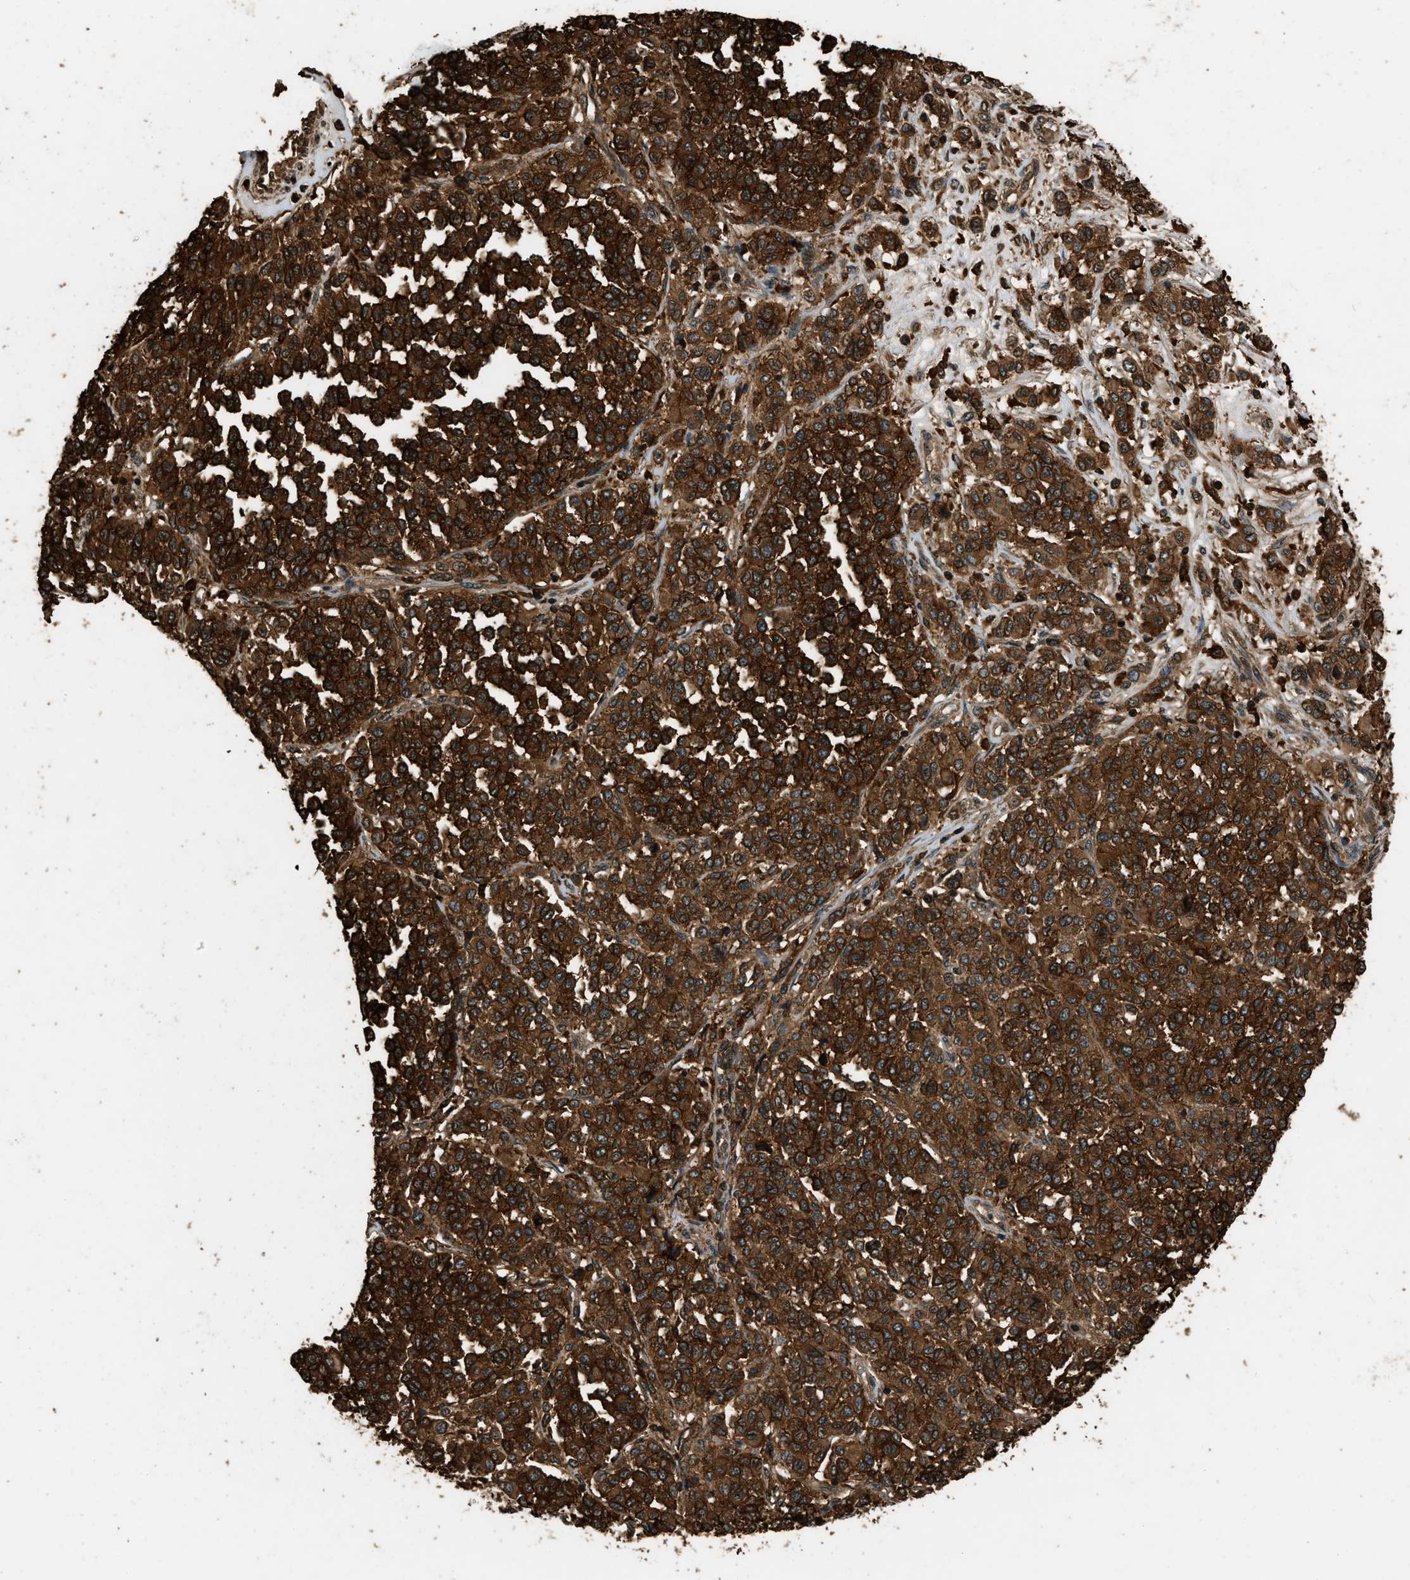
{"staining": {"intensity": "strong", "quantity": ">75%", "location": "cytoplasmic/membranous"}, "tissue": "melanoma", "cell_type": "Tumor cells", "image_type": "cancer", "snomed": [{"axis": "morphology", "description": "Malignant melanoma, Metastatic site"}, {"axis": "topography", "description": "Pancreas"}], "caption": "A photomicrograph of melanoma stained for a protein shows strong cytoplasmic/membranous brown staining in tumor cells. (DAB (3,3'-diaminobenzidine) IHC, brown staining for protein, blue staining for nuclei).", "gene": "RAP2A", "patient": {"sex": "female", "age": 30}}